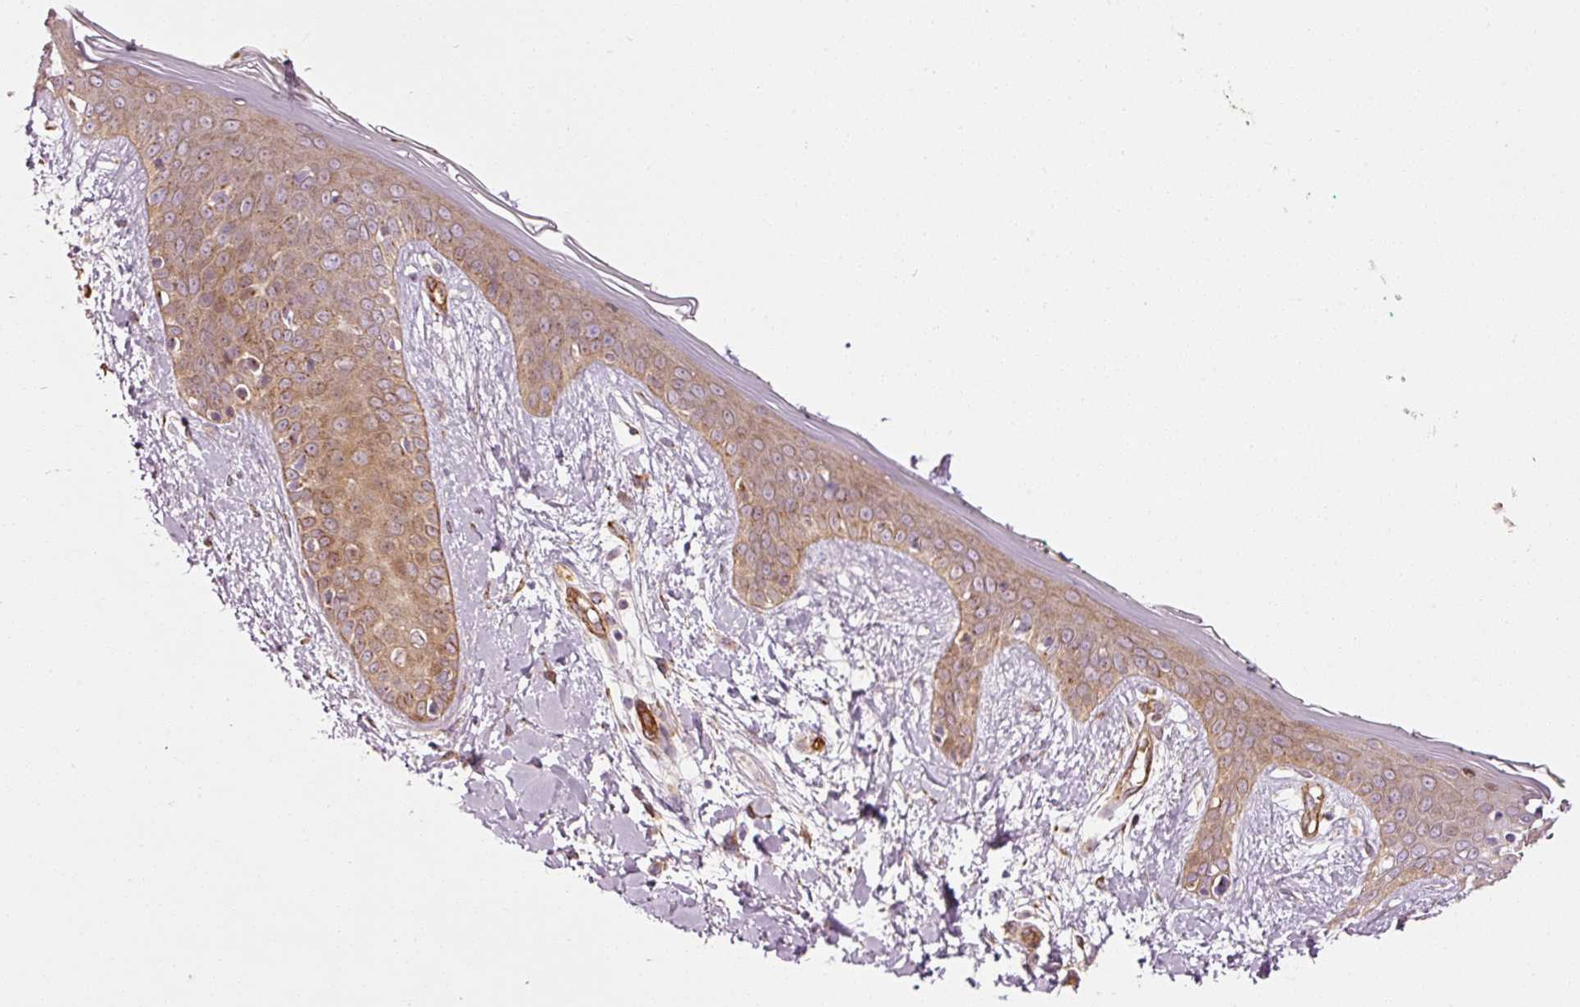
{"staining": {"intensity": "strong", "quantity": "25%-75%", "location": "cytoplasmic/membranous"}, "tissue": "skin", "cell_type": "Fibroblasts", "image_type": "normal", "snomed": [{"axis": "morphology", "description": "Normal tissue, NOS"}, {"axis": "topography", "description": "Skin"}], "caption": "IHC of normal skin demonstrates high levels of strong cytoplasmic/membranous staining in approximately 25%-75% of fibroblasts. The protein is shown in brown color, while the nuclei are stained blue.", "gene": "LIMK2", "patient": {"sex": "female", "age": 34}}